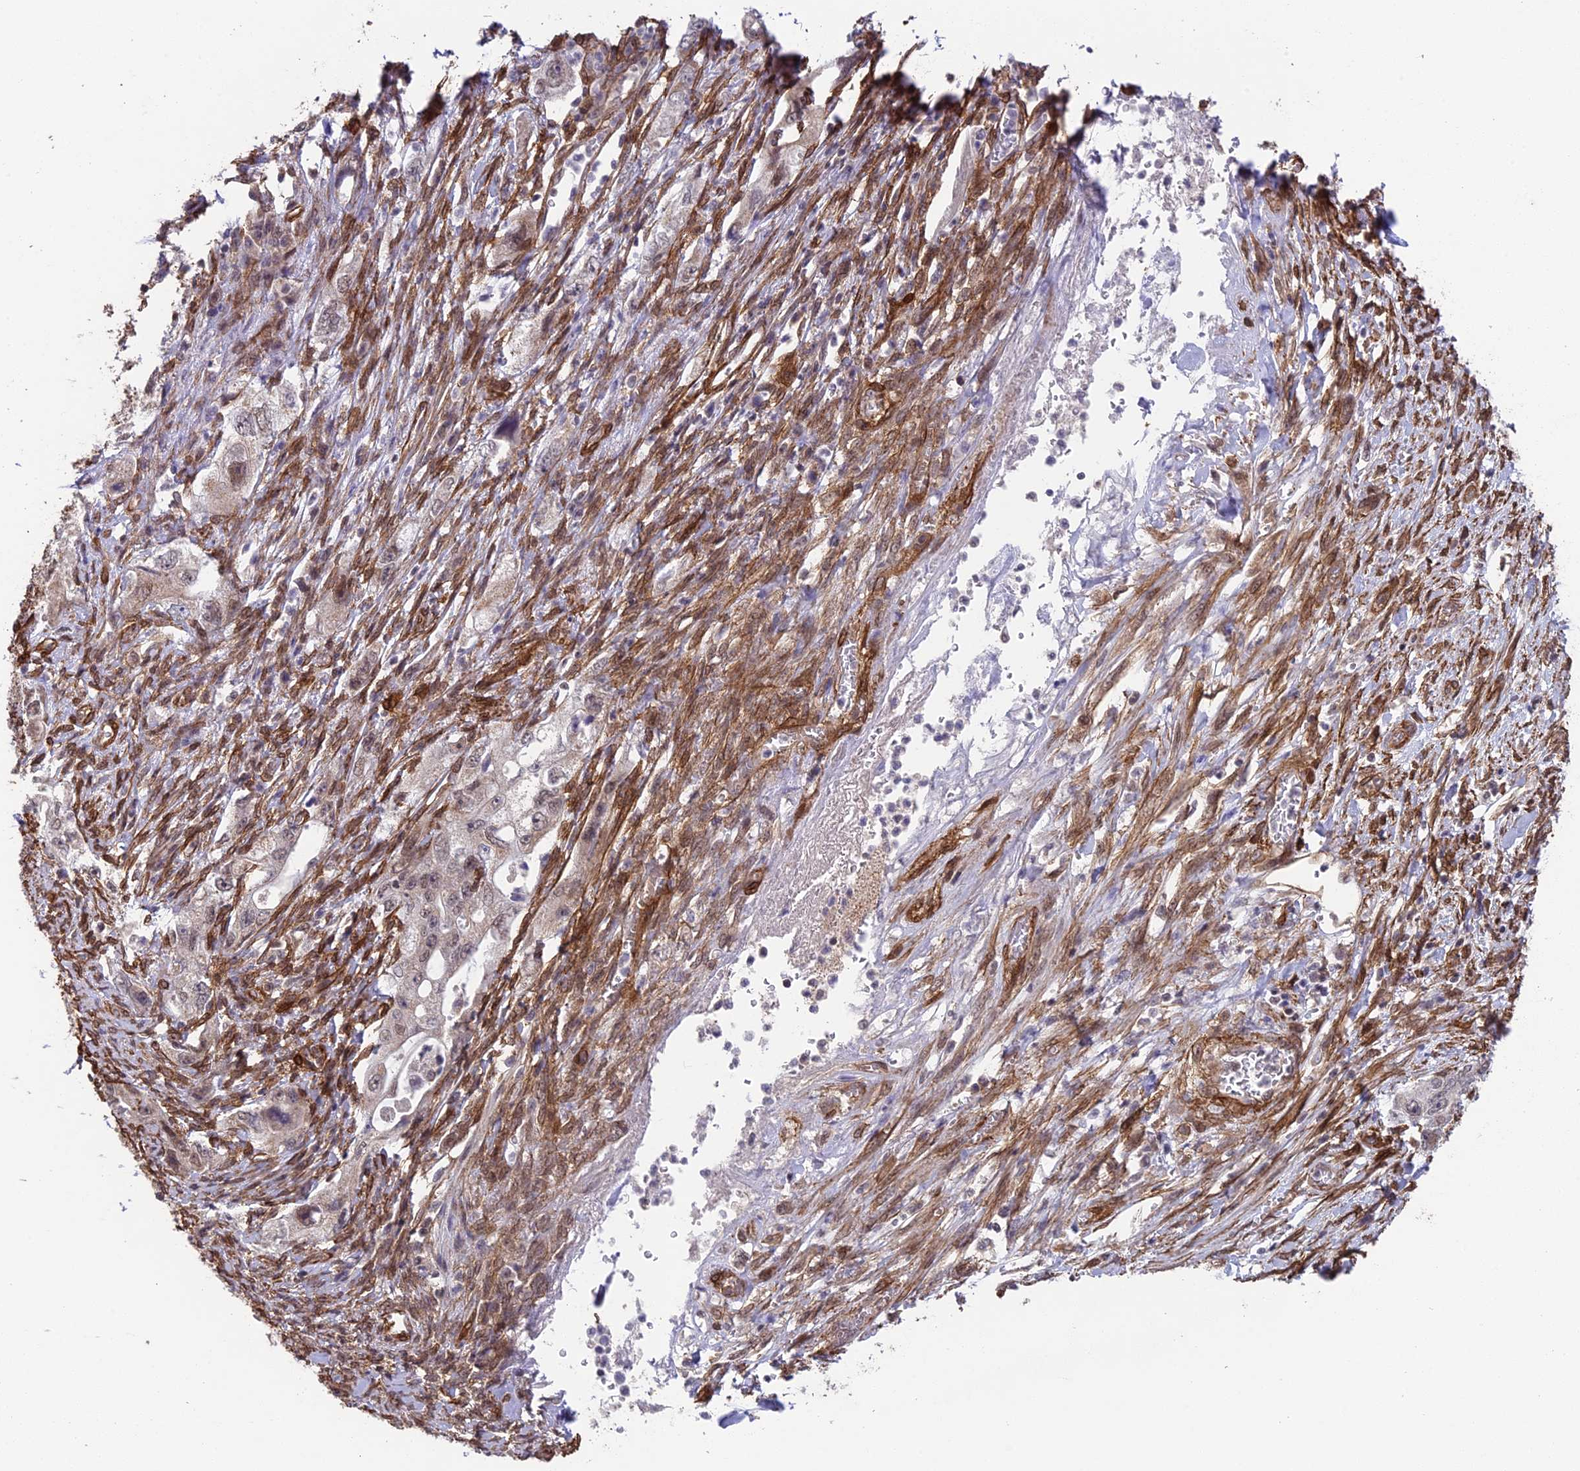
{"staining": {"intensity": "moderate", "quantity": "25%-75%", "location": "nuclear"}, "tissue": "pancreatic cancer", "cell_type": "Tumor cells", "image_type": "cancer", "snomed": [{"axis": "morphology", "description": "Adenocarcinoma, NOS"}, {"axis": "topography", "description": "Pancreas"}], "caption": "A photomicrograph of human pancreatic cancer (adenocarcinoma) stained for a protein displays moderate nuclear brown staining in tumor cells. (DAB IHC with brightfield microscopy, high magnification).", "gene": "TNS1", "patient": {"sex": "female", "age": 73}}